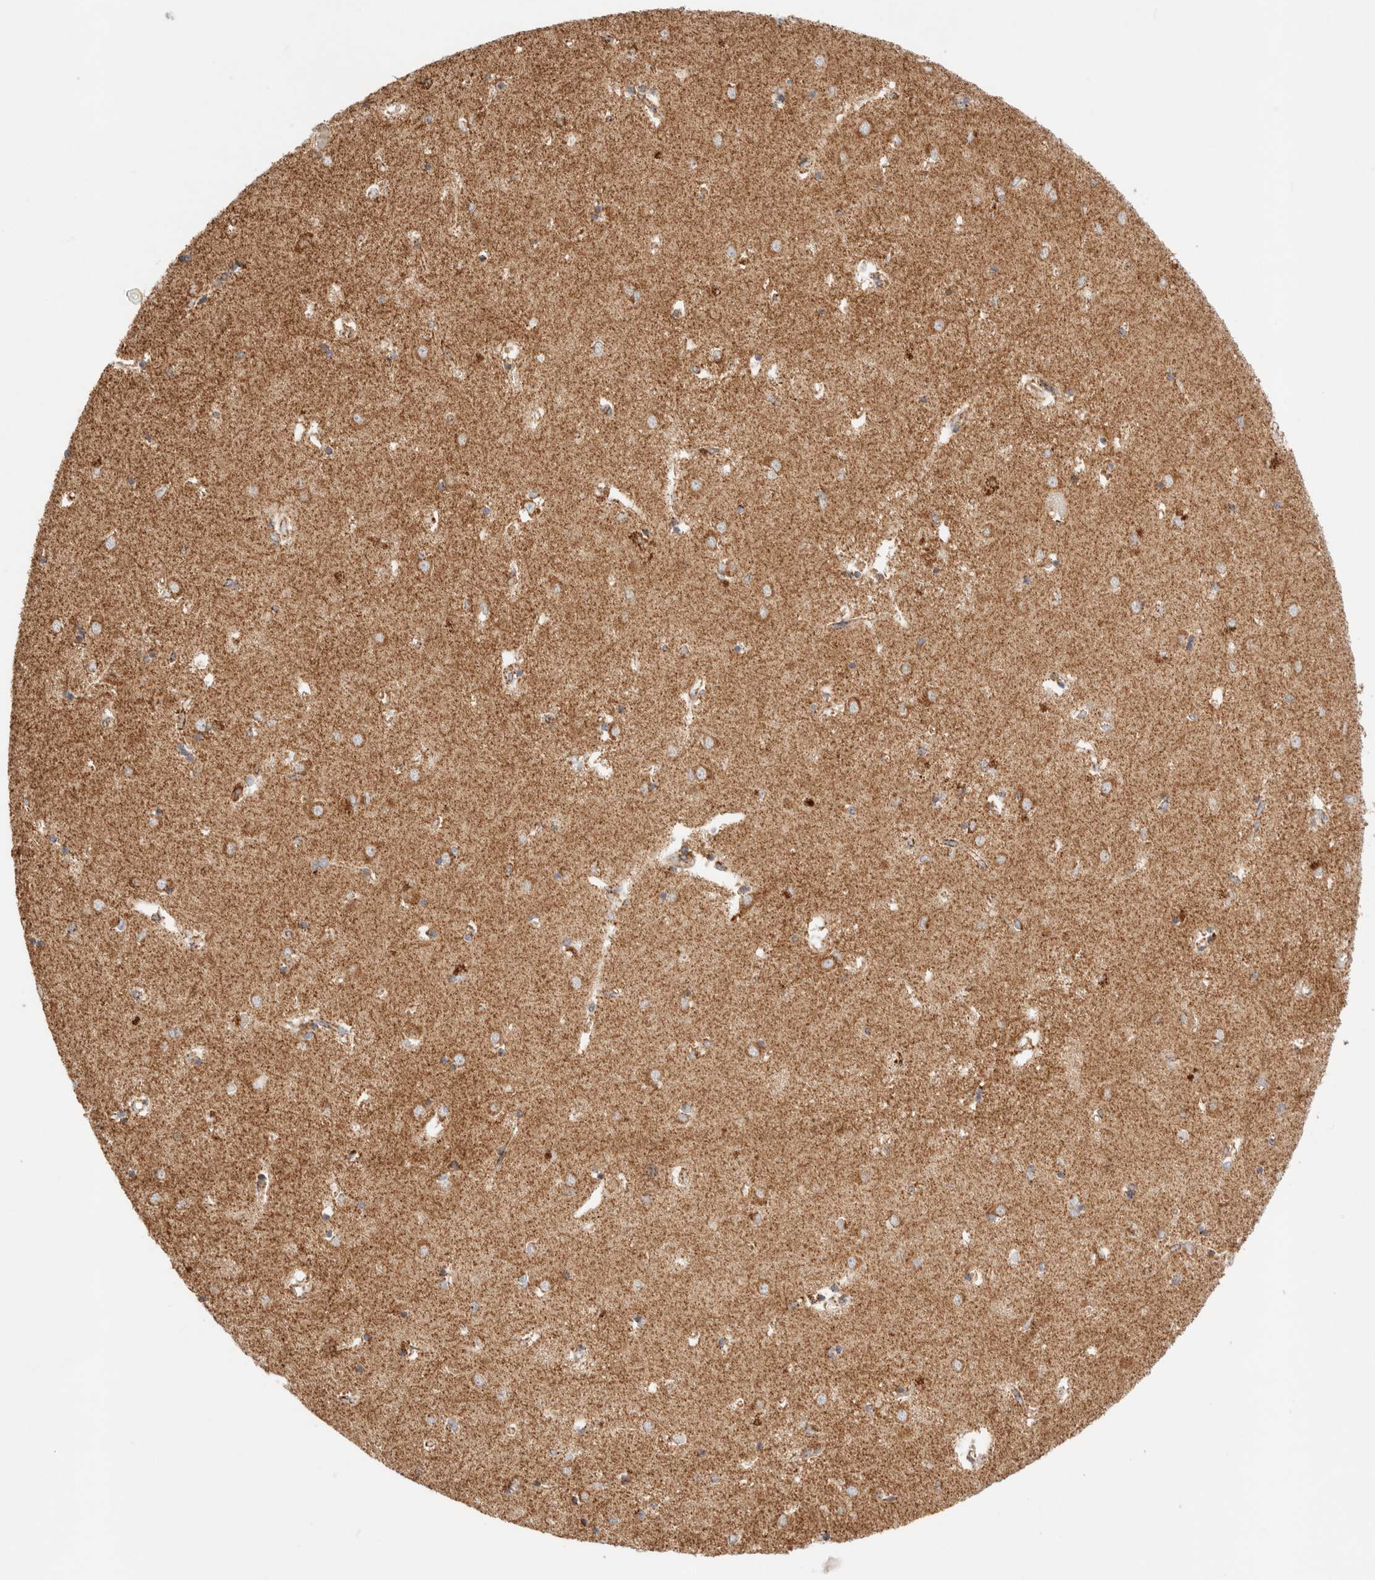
{"staining": {"intensity": "moderate", "quantity": "25%-75%", "location": "cytoplasmic/membranous"}, "tissue": "caudate", "cell_type": "Glial cells", "image_type": "normal", "snomed": [{"axis": "morphology", "description": "Normal tissue, NOS"}, {"axis": "topography", "description": "Lateral ventricle wall"}], "caption": "Immunohistochemistry histopathology image of unremarkable caudate: caudate stained using immunohistochemistry displays medium levels of moderate protein expression localized specifically in the cytoplasmic/membranous of glial cells, appearing as a cytoplasmic/membranous brown color.", "gene": "PHB2", "patient": {"sex": "male", "age": 45}}